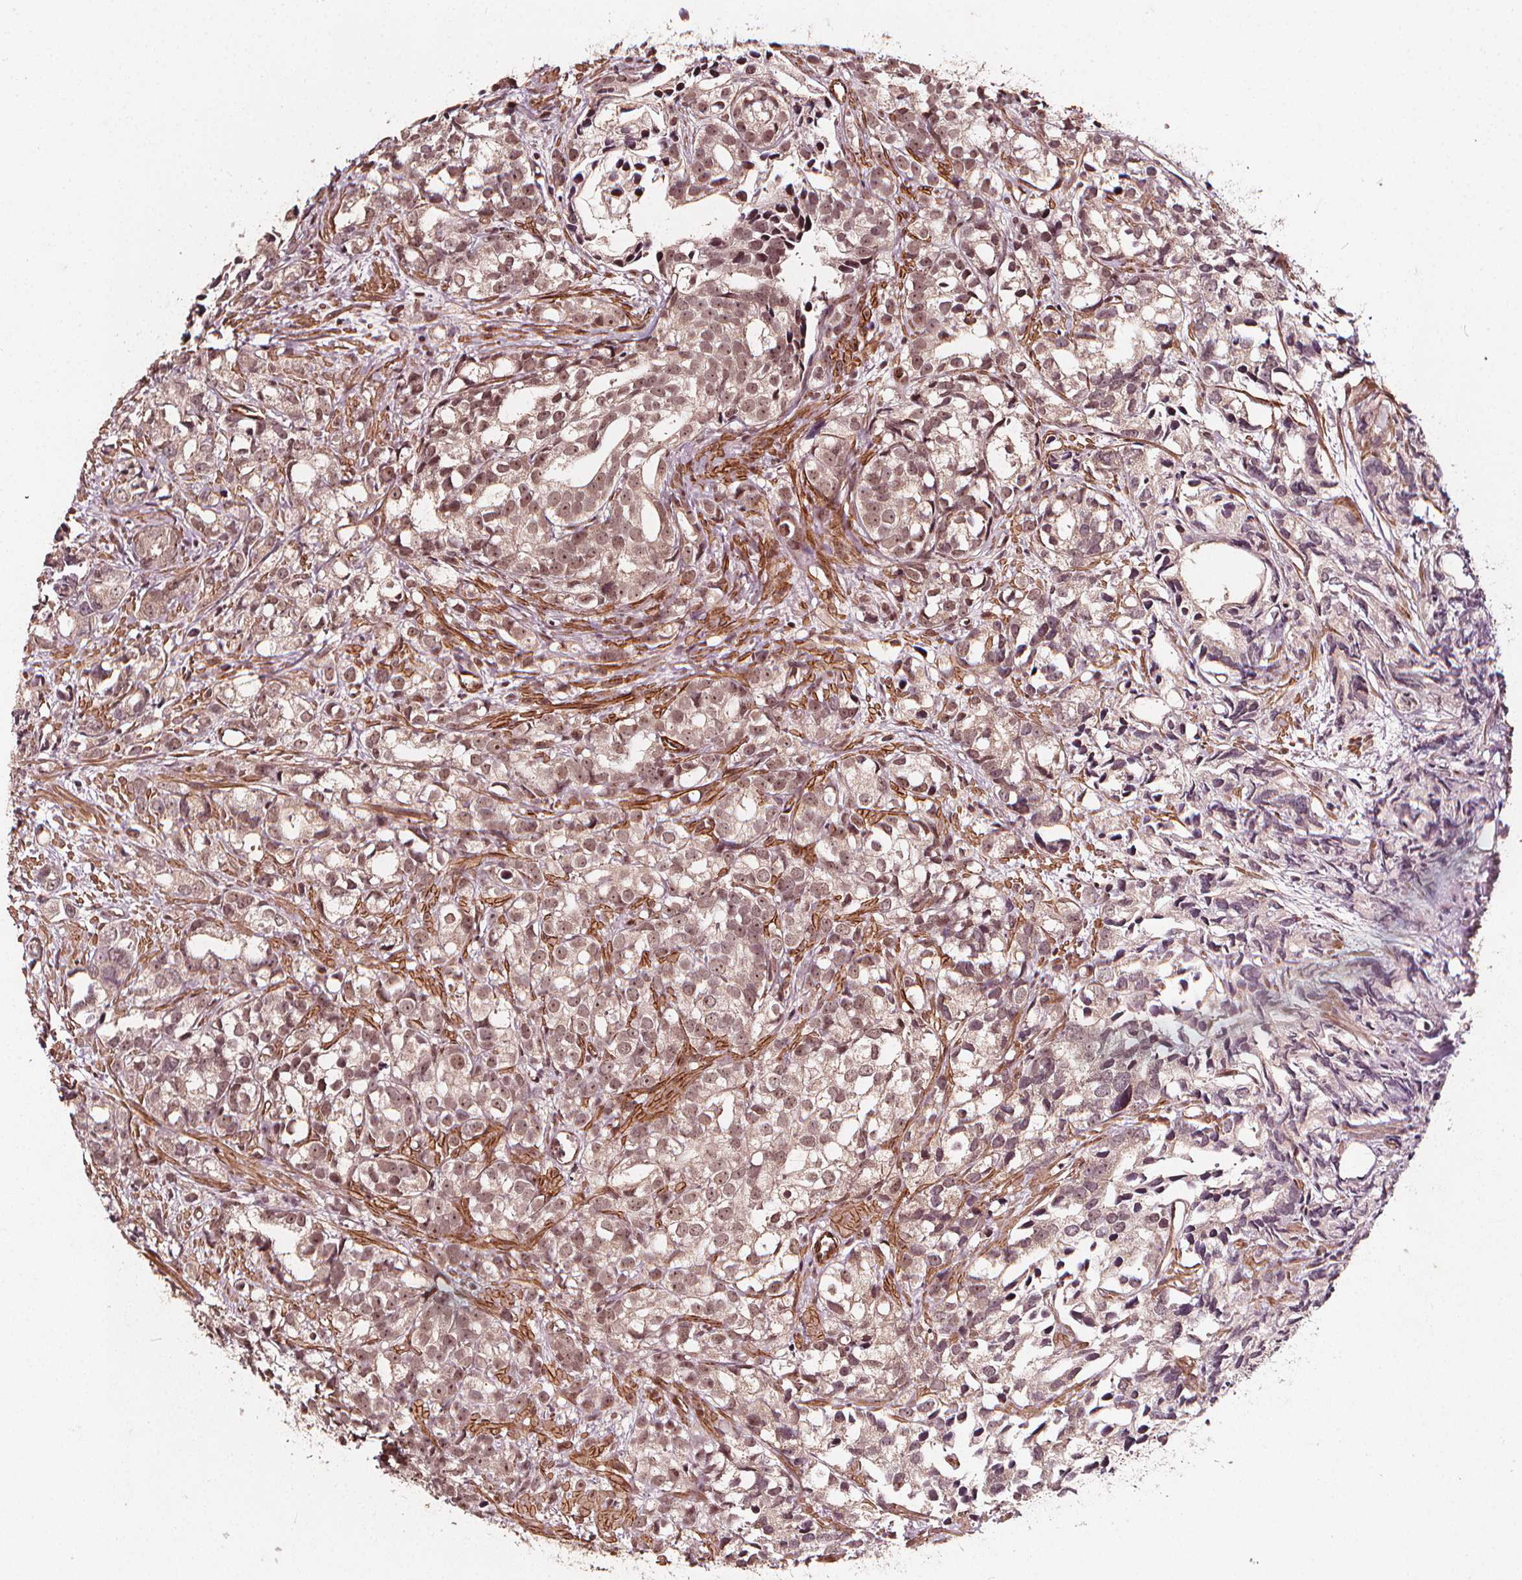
{"staining": {"intensity": "moderate", "quantity": ">75%", "location": "nuclear"}, "tissue": "prostate cancer", "cell_type": "Tumor cells", "image_type": "cancer", "snomed": [{"axis": "morphology", "description": "Adenocarcinoma, High grade"}, {"axis": "topography", "description": "Prostate"}], "caption": "Prostate cancer stained with a brown dye shows moderate nuclear positive staining in about >75% of tumor cells.", "gene": "EXOSC9", "patient": {"sex": "male", "age": 79}}